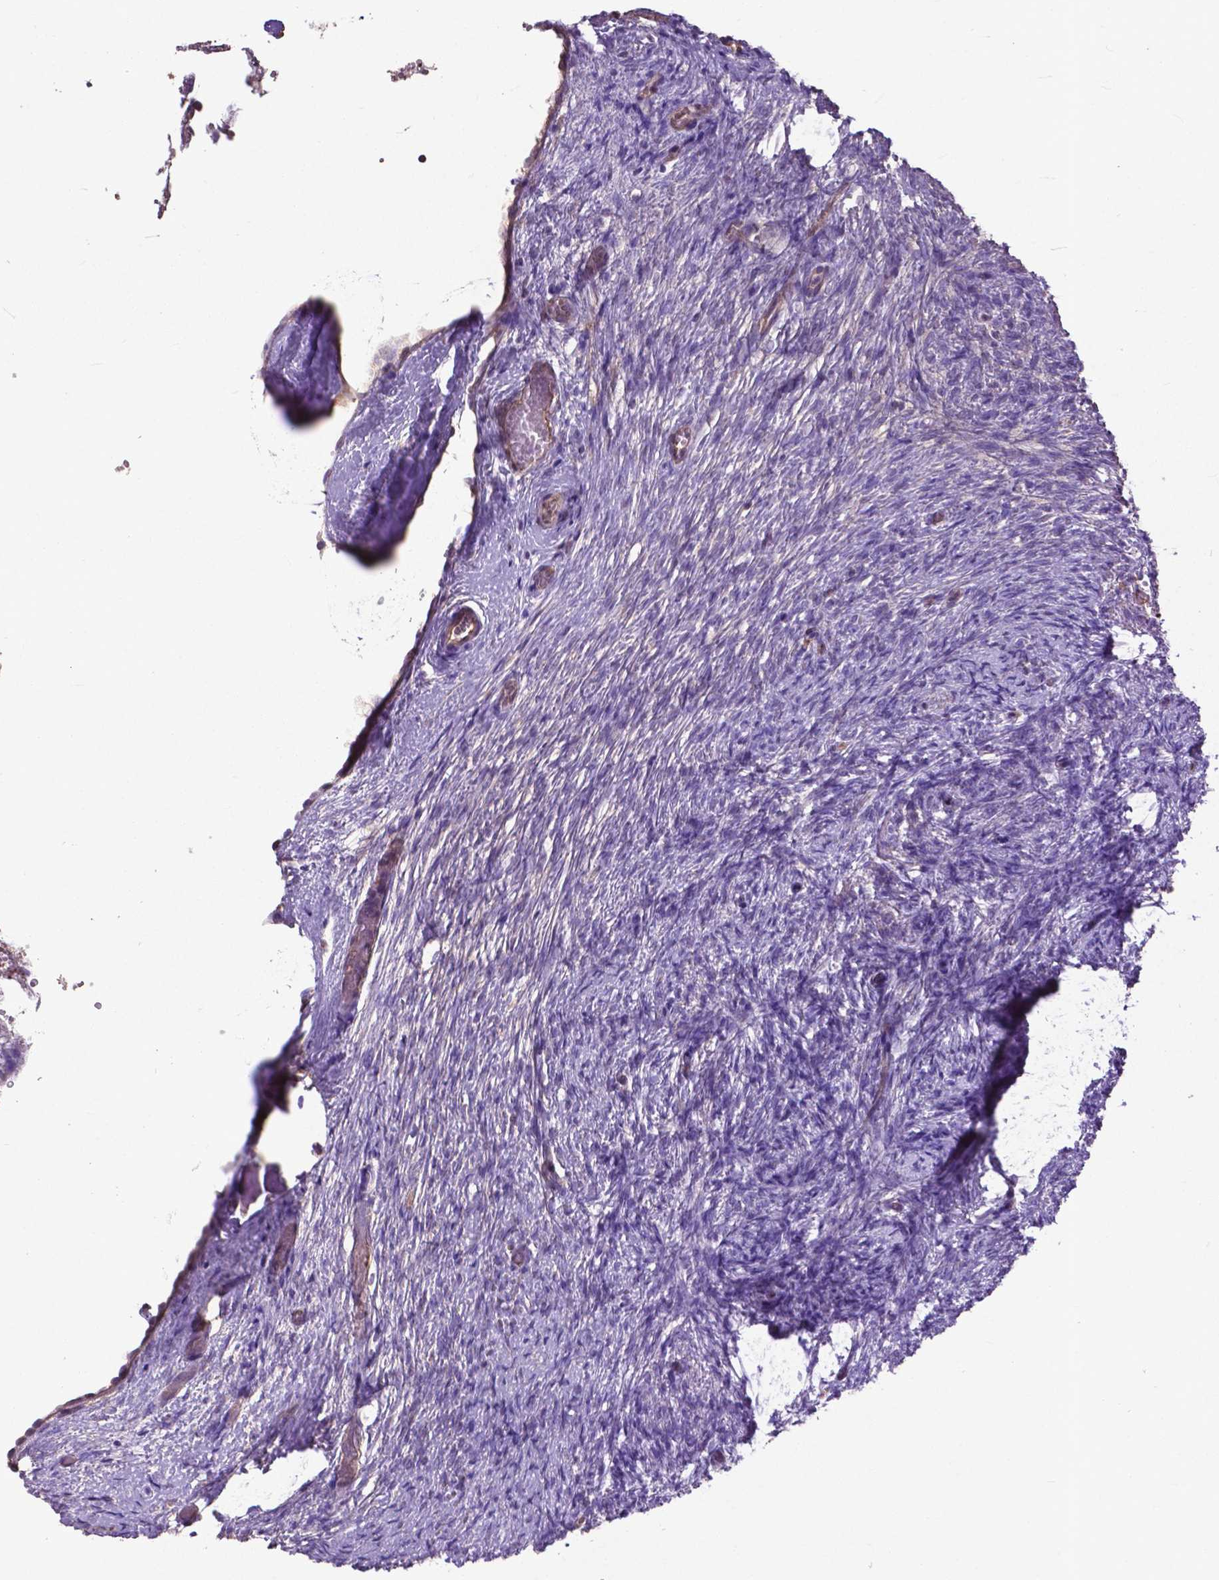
{"staining": {"intensity": "negative", "quantity": "none", "location": "none"}, "tissue": "ovary", "cell_type": "Ovarian stroma cells", "image_type": "normal", "snomed": [{"axis": "morphology", "description": "Normal tissue, NOS"}, {"axis": "topography", "description": "Ovary"}], "caption": "Immunohistochemistry (IHC) of unremarkable human ovary exhibits no positivity in ovarian stroma cells.", "gene": "PDLIM1", "patient": {"sex": "female", "age": 46}}